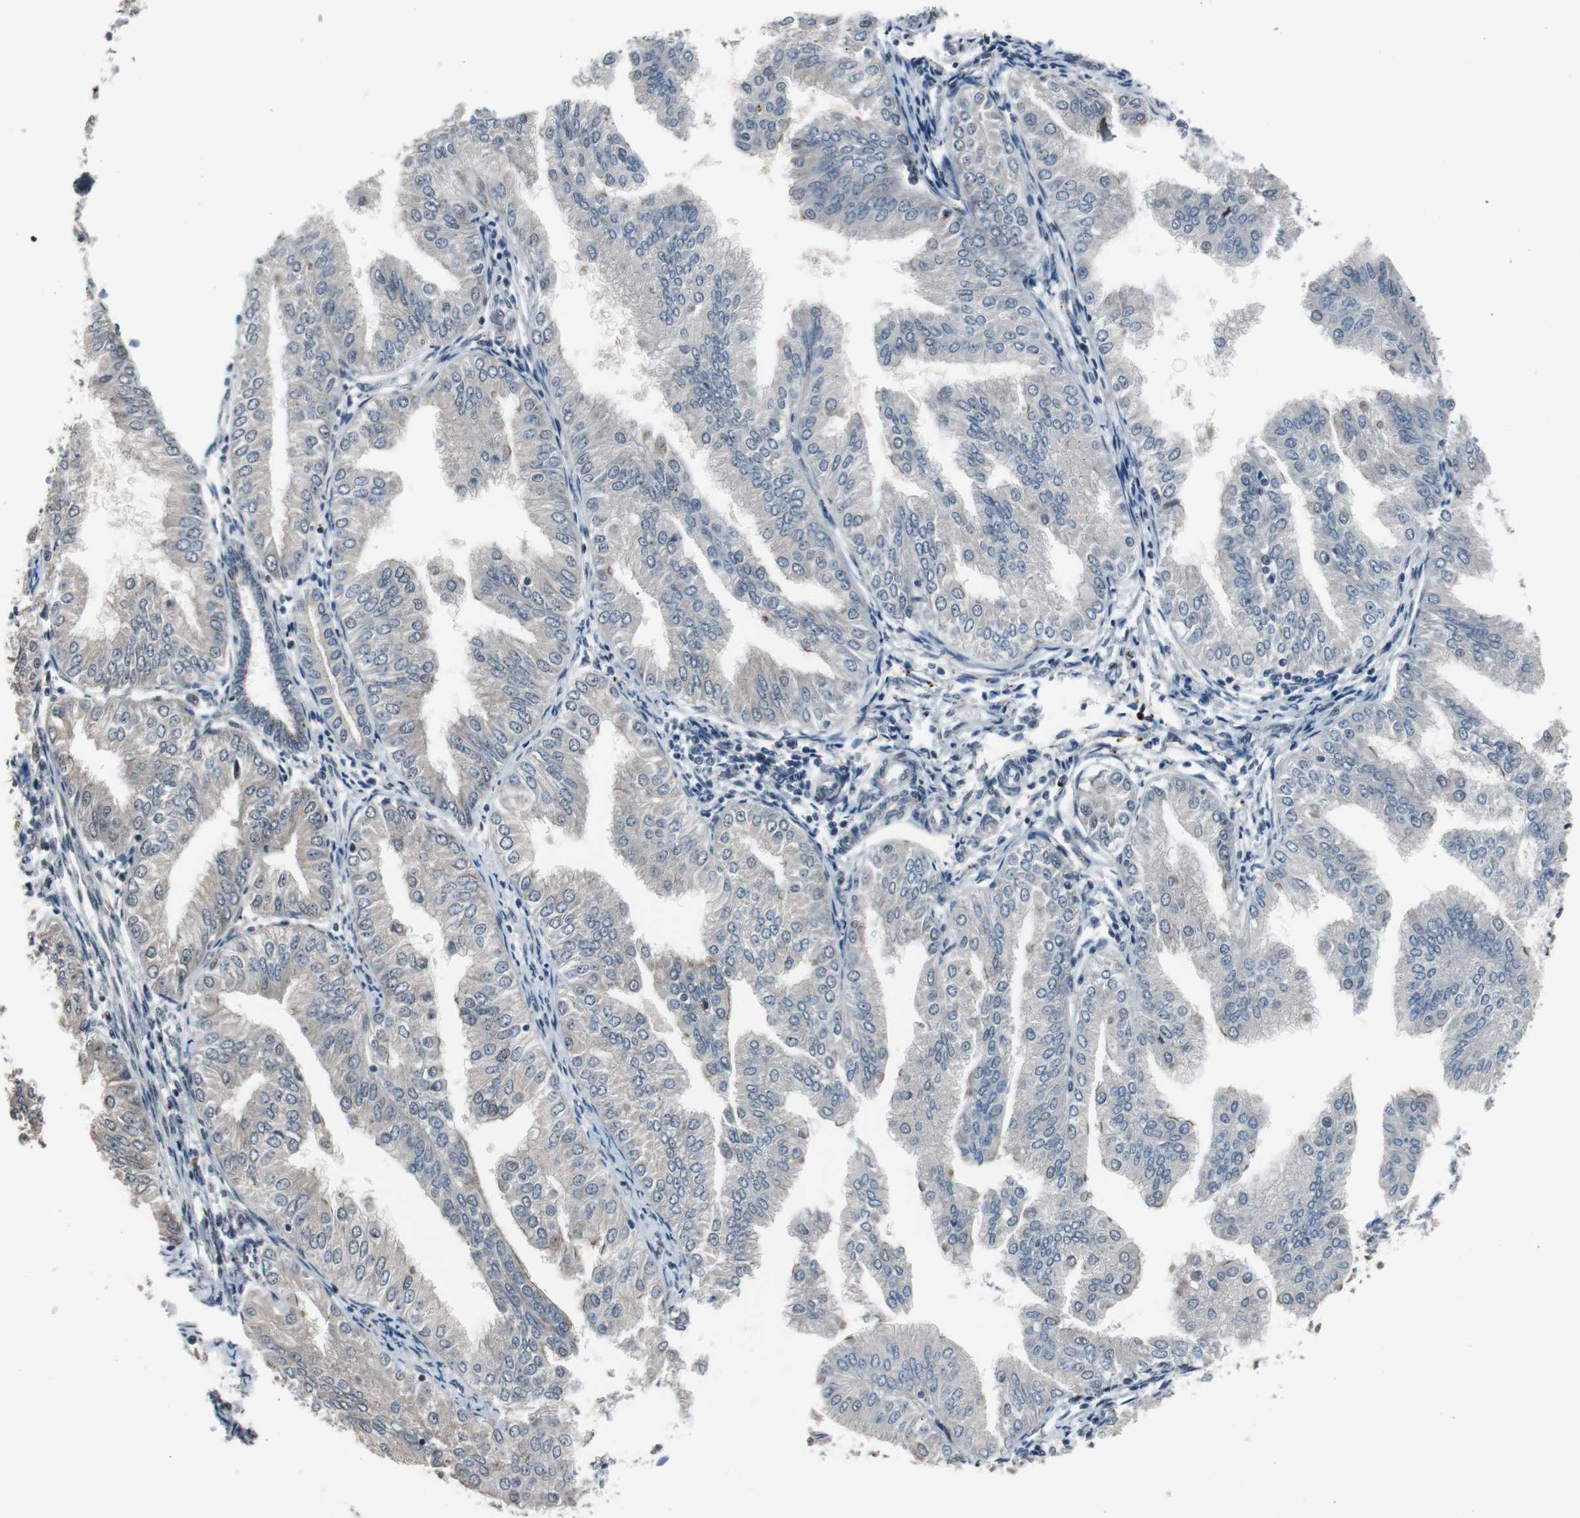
{"staining": {"intensity": "negative", "quantity": "none", "location": "none"}, "tissue": "endometrial cancer", "cell_type": "Tumor cells", "image_type": "cancer", "snomed": [{"axis": "morphology", "description": "Adenocarcinoma, NOS"}, {"axis": "topography", "description": "Endometrium"}], "caption": "A high-resolution photomicrograph shows IHC staining of adenocarcinoma (endometrial), which exhibits no significant expression in tumor cells.", "gene": "BOLA1", "patient": {"sex": "female", "age": 53}}